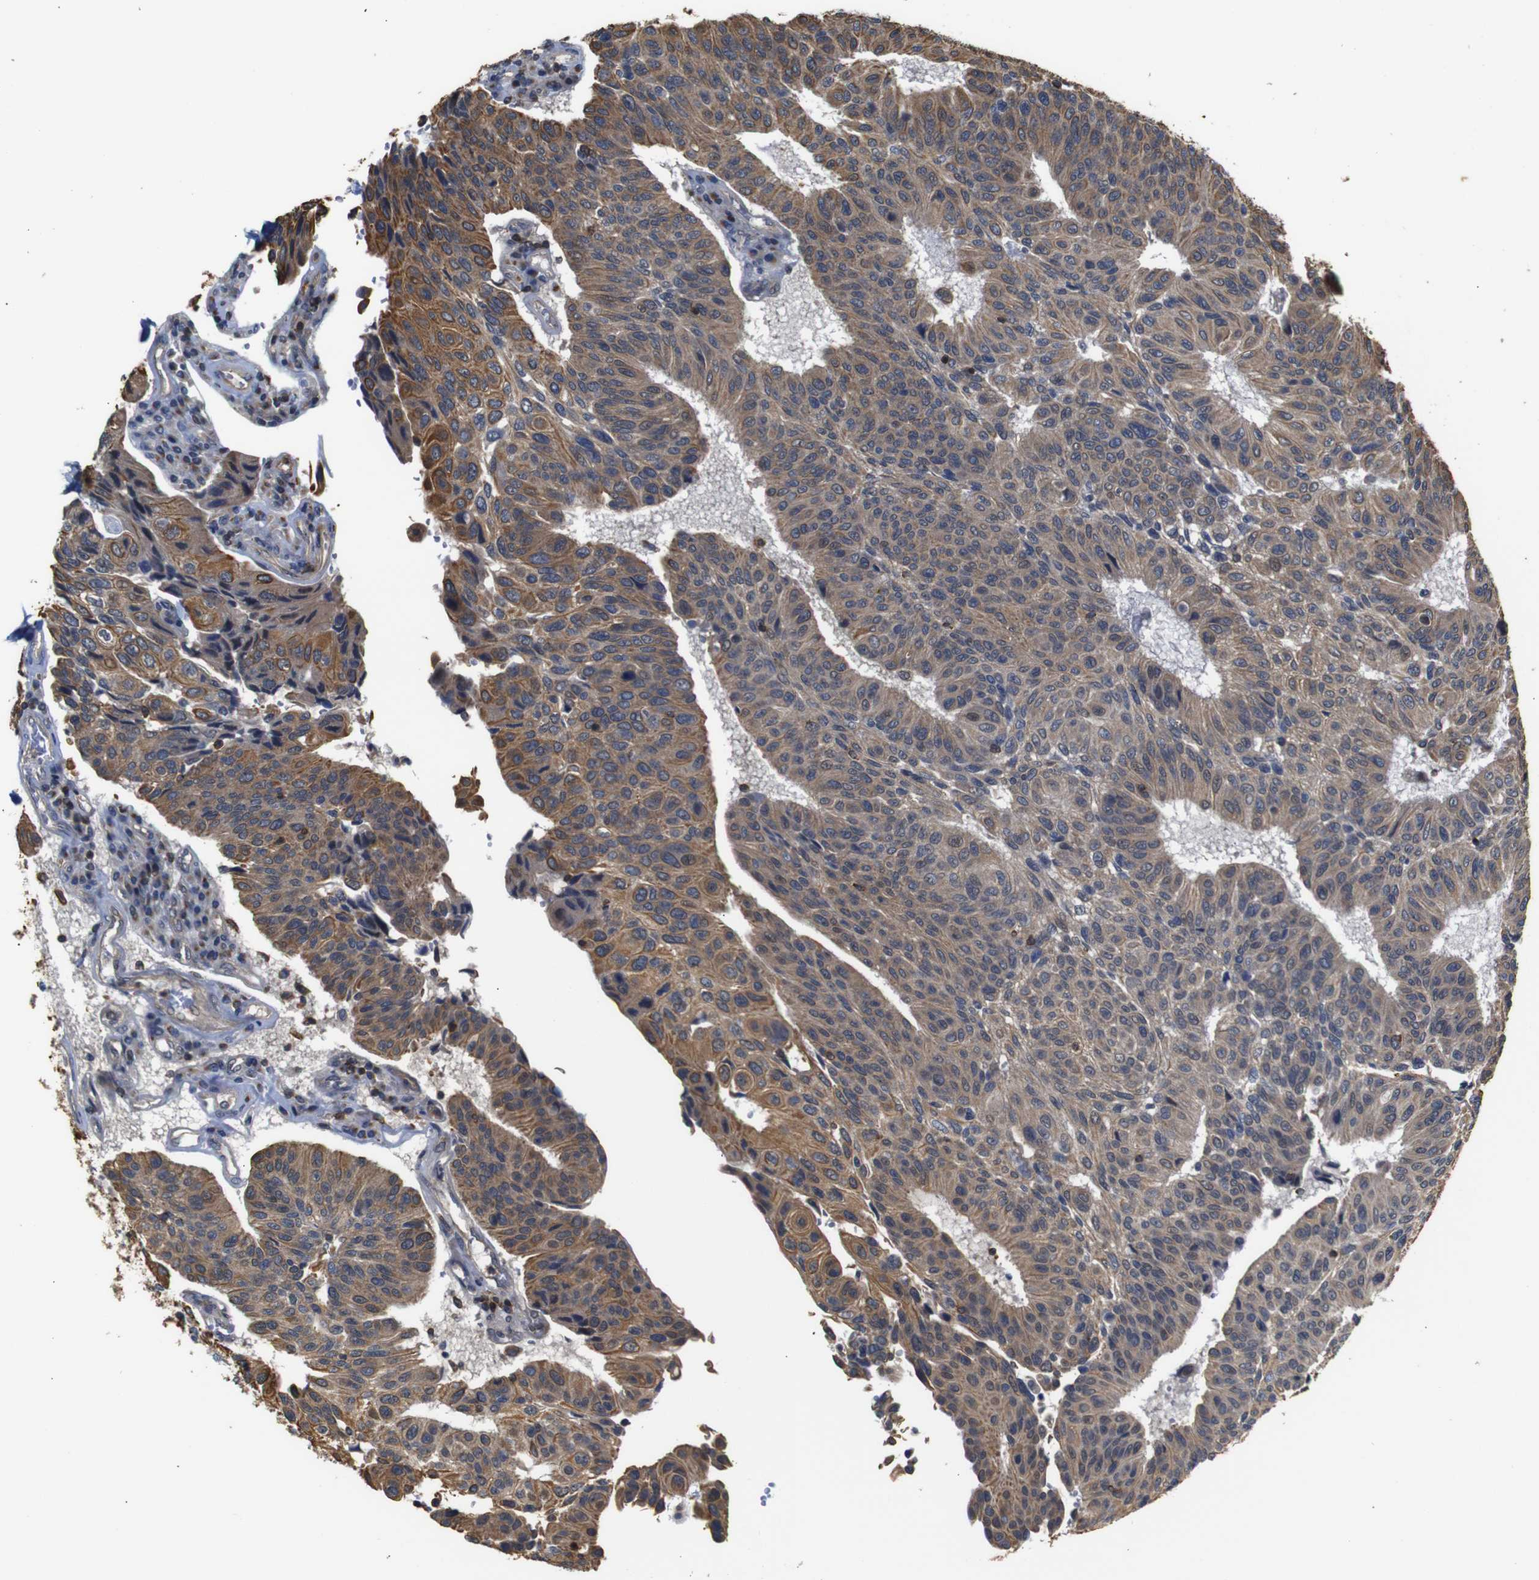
{"staining": {"intensity": "moderate", "quantity": ">75%", "location": "cytoplasmic/membranous"}, "tissue": "urothelial cancer", "cell_type": "Tumor cells", "image_type": "cancer", "snomed": [{"axis": "morphology", "description": "Urothelial carcinoma, High grade"}, {"axis": "topography", "description": "Urinary bladder"}], "caption": "Human high-grade urothelial carcinoma stained with a brown dye shows moderate cytoplasmic/membranous positive positivity in about >75% of tumor cells.", "gene": "BRWD3", "patient": {"sex": "male", "age": 66}}